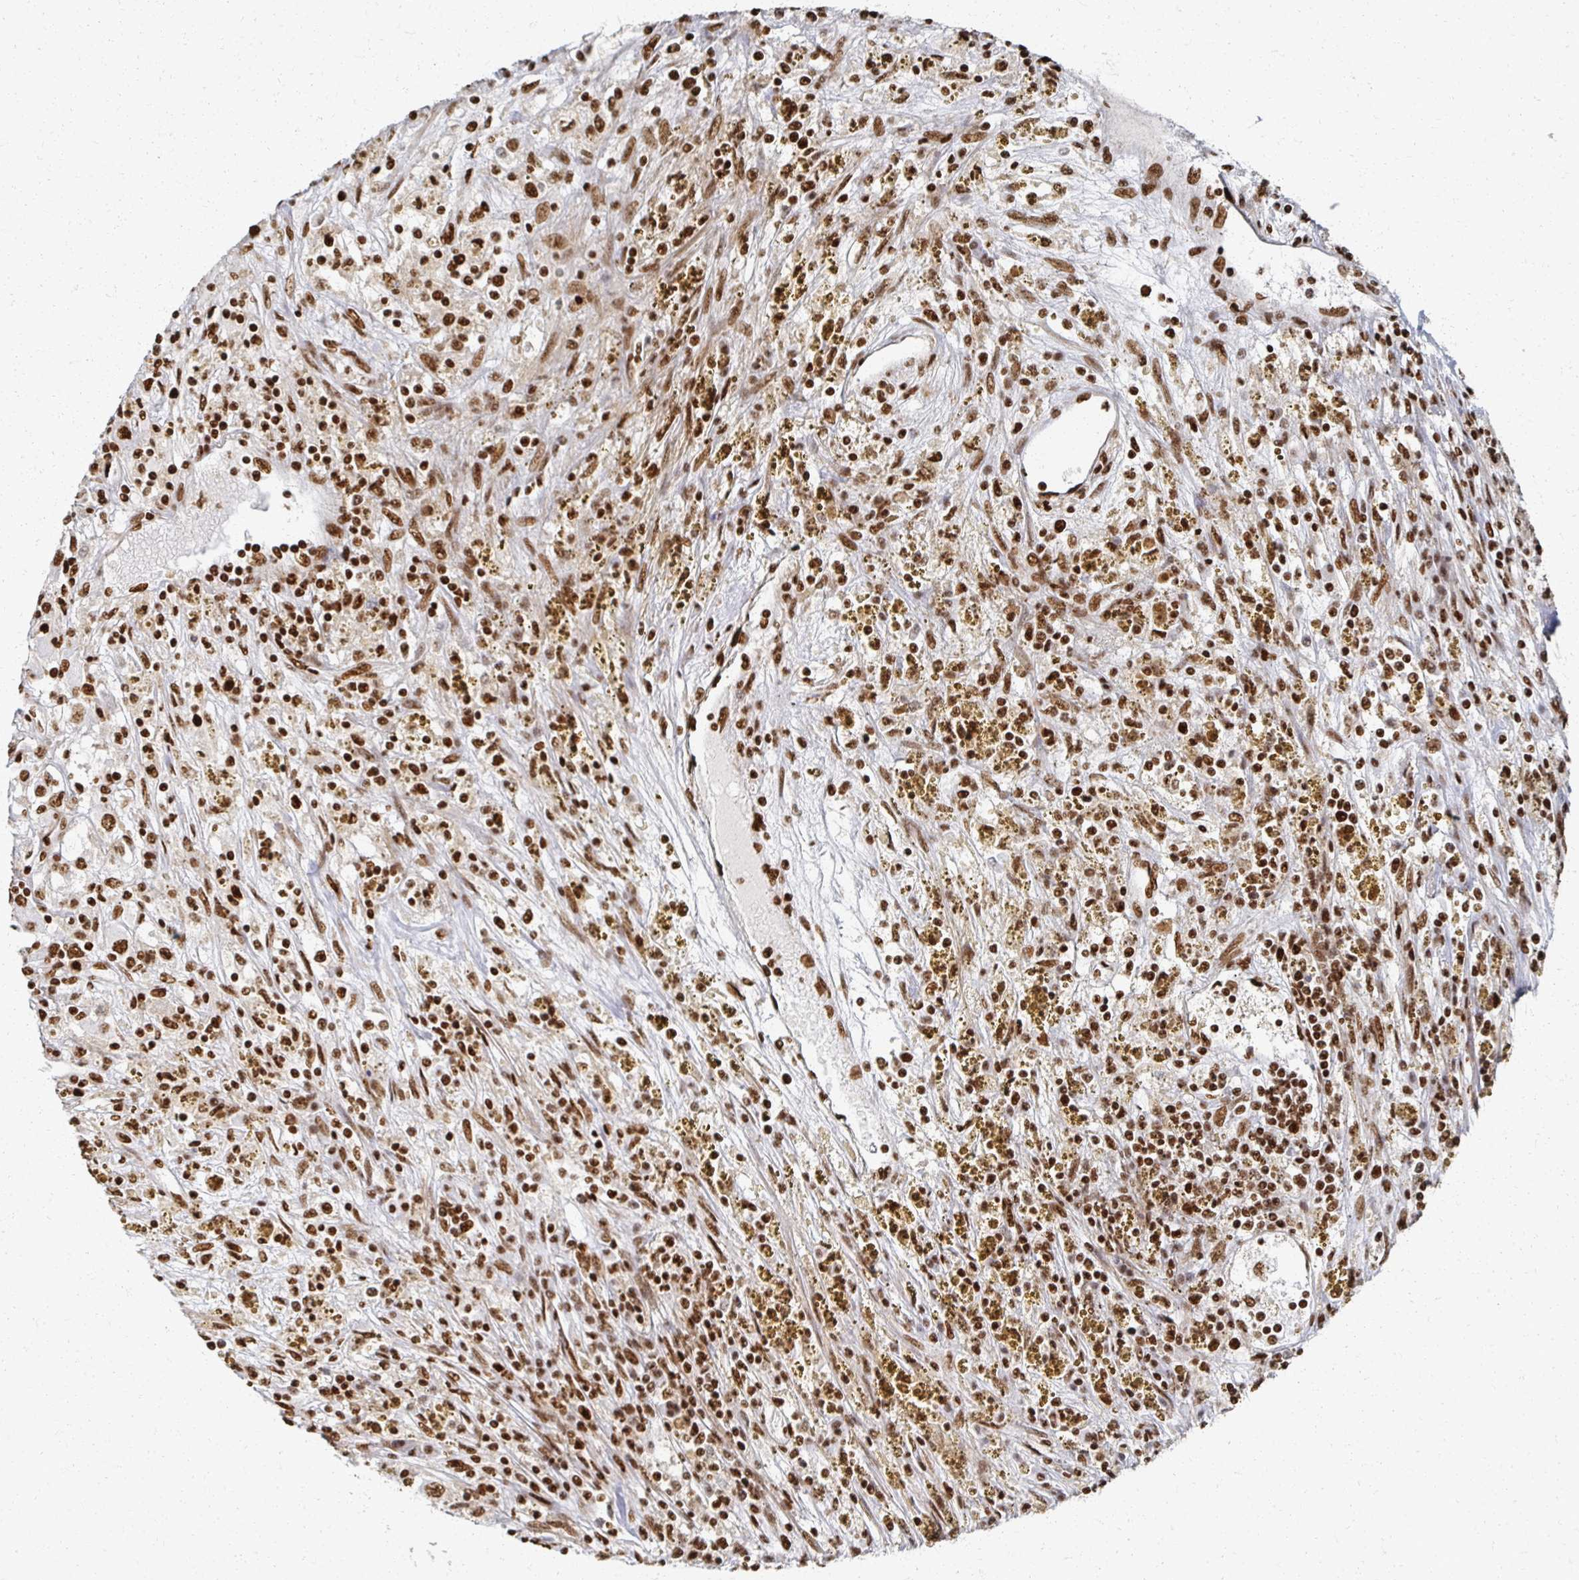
{"staining": {"intensity": "strong", "quantity": ">75%", "location": "nuclear"}, "tissue": "renal cancer", "cell_type": "Tumor cells", "image_type": "cancer", "snomed": [{"axis": "morphology", "description": "Adenocarcinoma, NOS"}, {"axis": "topography", "description": "Kidney"}], "caption": "Tumor cells exhibit strong nuclear expression in approximately >75% of cells in renal cancer (adenocarcinoma). The staining was performed using DAB (3,3'-diaminobenzidine) to visualize the protein expression in brown, while the nuclei were stained in blue with hematoxylin (Magnification: 20x).", "gene": "RBBP7", "patient": {"sex": "female", "age": 67}}